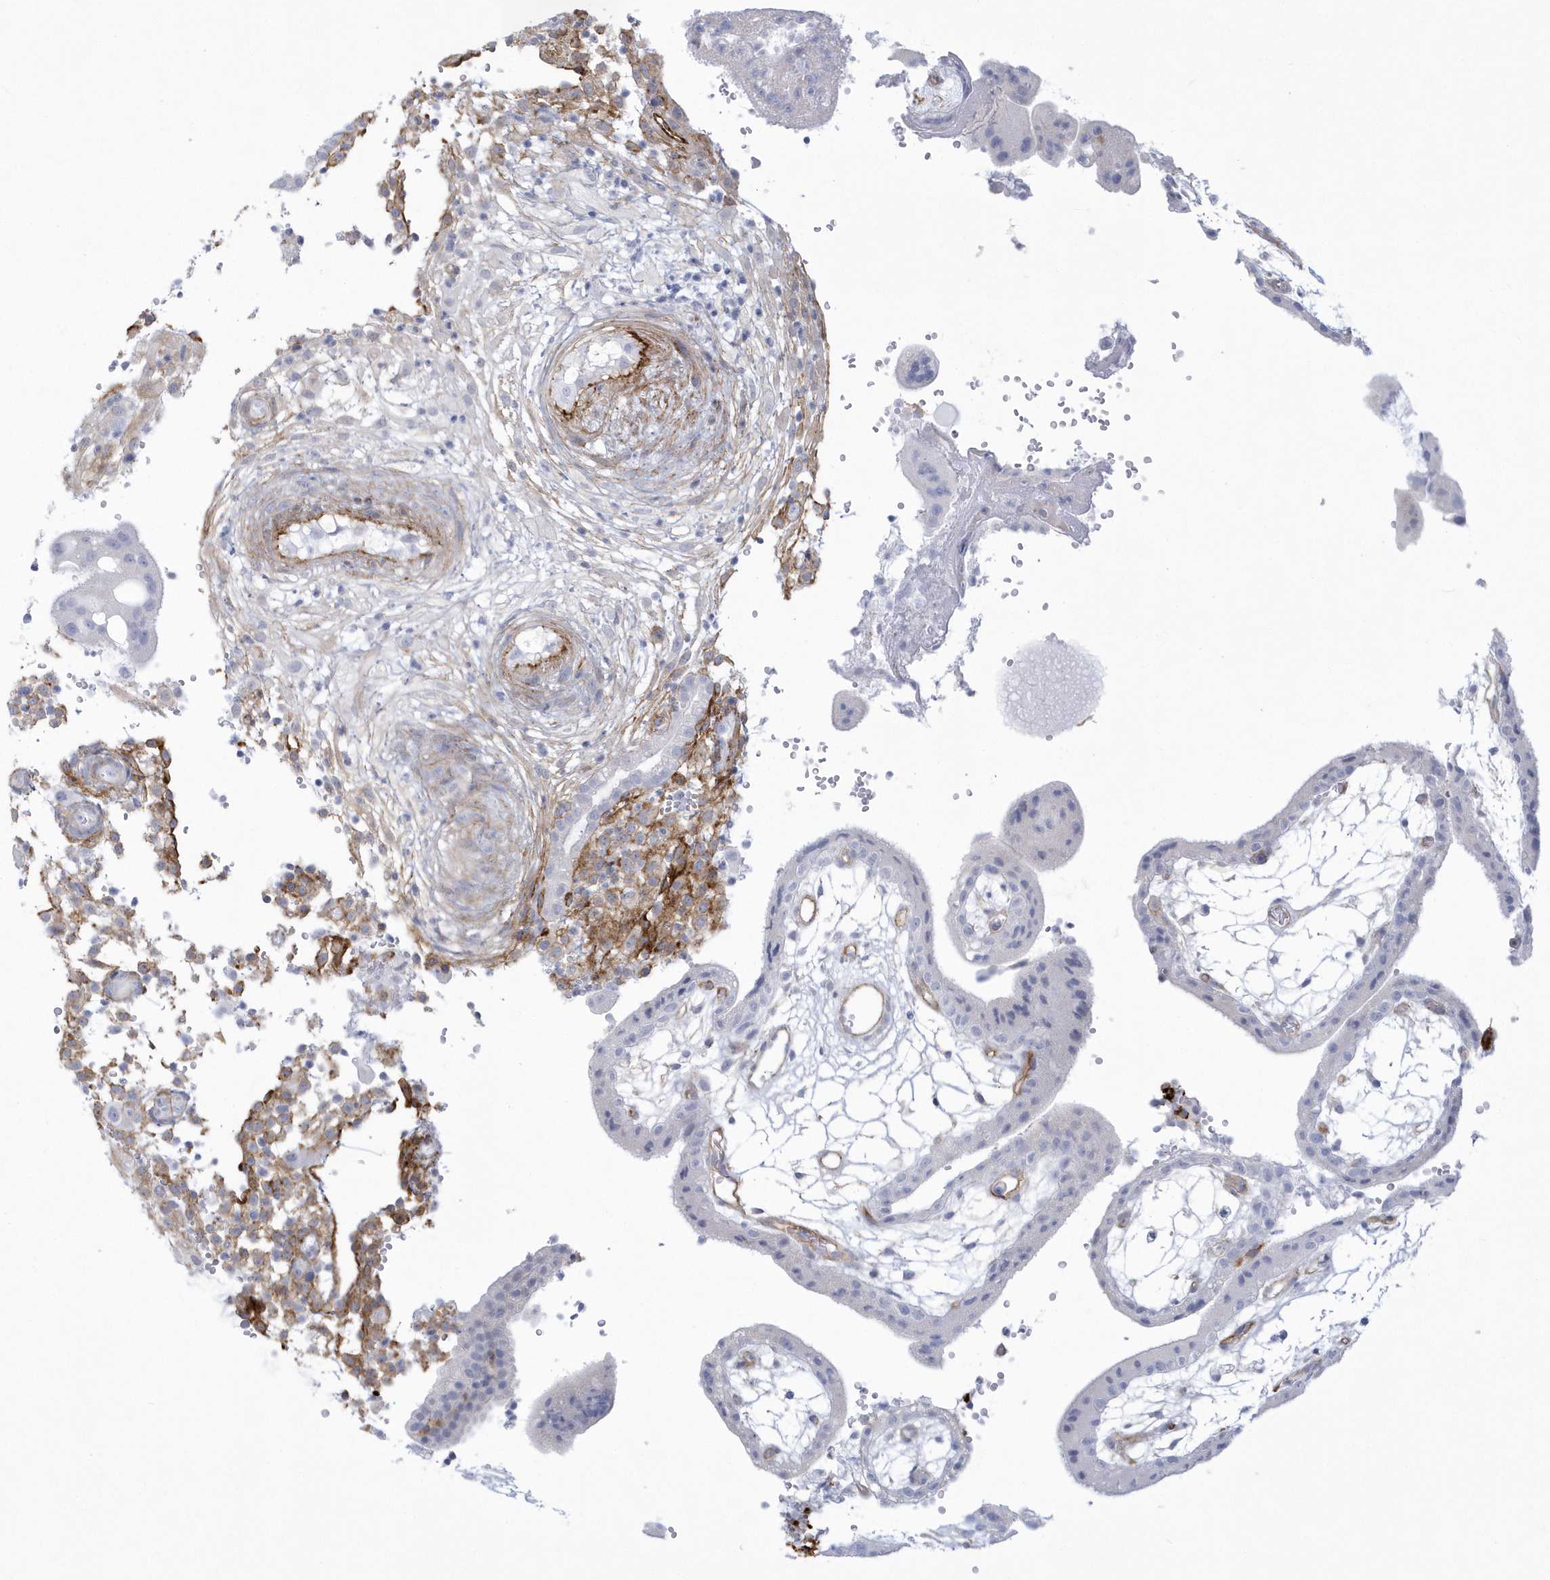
{"staining": {"intensity": "negative", "quantity": "none", "location": "none"}, "tissue": "placenta", "cell_type": "Trophoblastic cells", "image_type": "normal", "snomed": [{"axis": "morphology", "description": "Normal tissue, NOS"}, {"axis": "topography", "description": "Placenta"}], "caption": "The micrograph displays no staining of trophoblastic cells in unremarkable placenta.", "gene": "WDR27", "patient": {"sex": "female", "age": 18}}